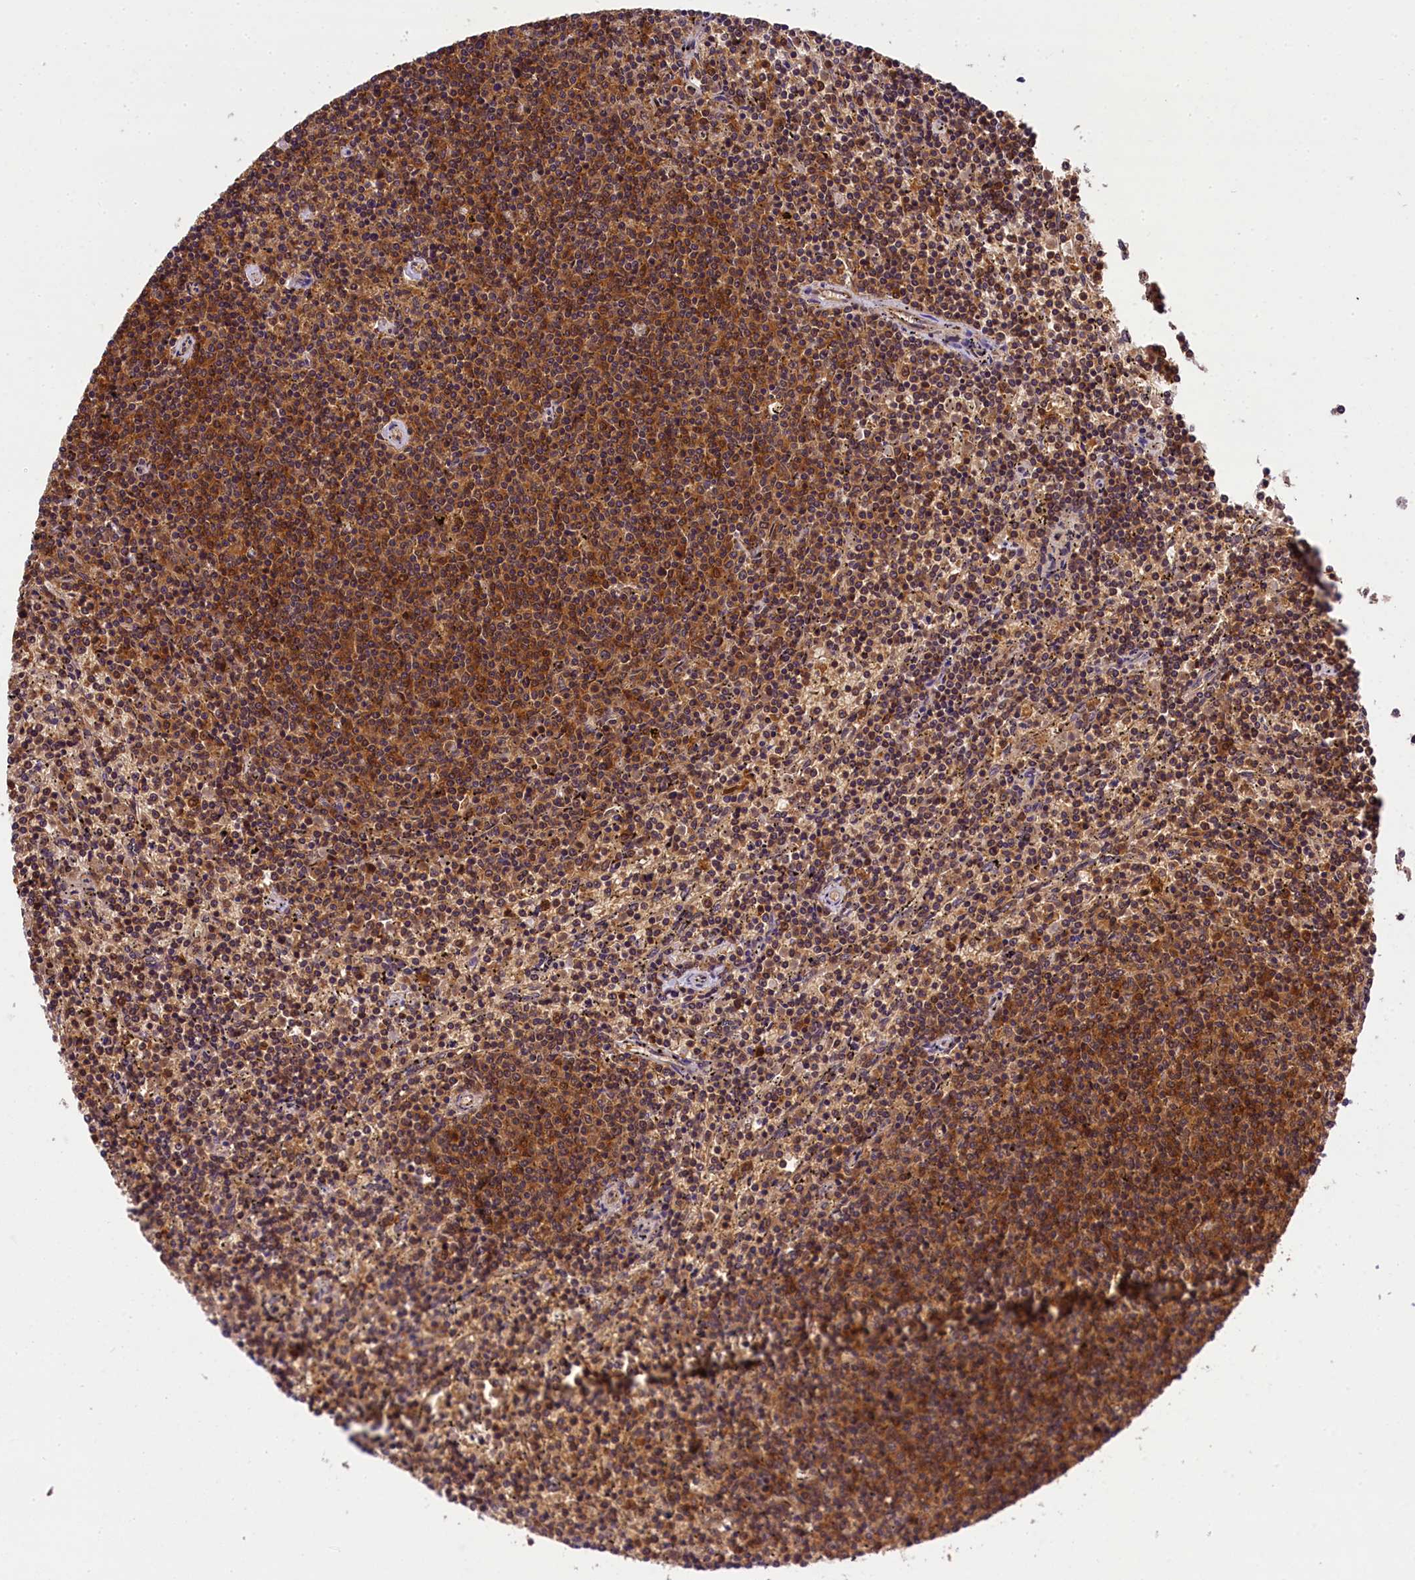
{"staining": {"intensity": "moderate", "quantity": ">75%", "location": "cytoplasmic/membranous,nuclear"}, "tissue": "lymphoma", "cell_type": "Tumor cells", "image_type": "cancer", "snomed": [{"axis": "morphology", "description": "Malignant lymphoma, non-Hodgkin's type, Low grade"}, {"axis": "topography", "description": "Spleen"}], "caption": "Lymphoma stained for a protein (brown) shows moderate cytoplasmic/membranous and nuclear positive positivity in approximately >75% of tumor cells.", "gene": "EIF6", "patient": {"sex": "female", "age": 50}}